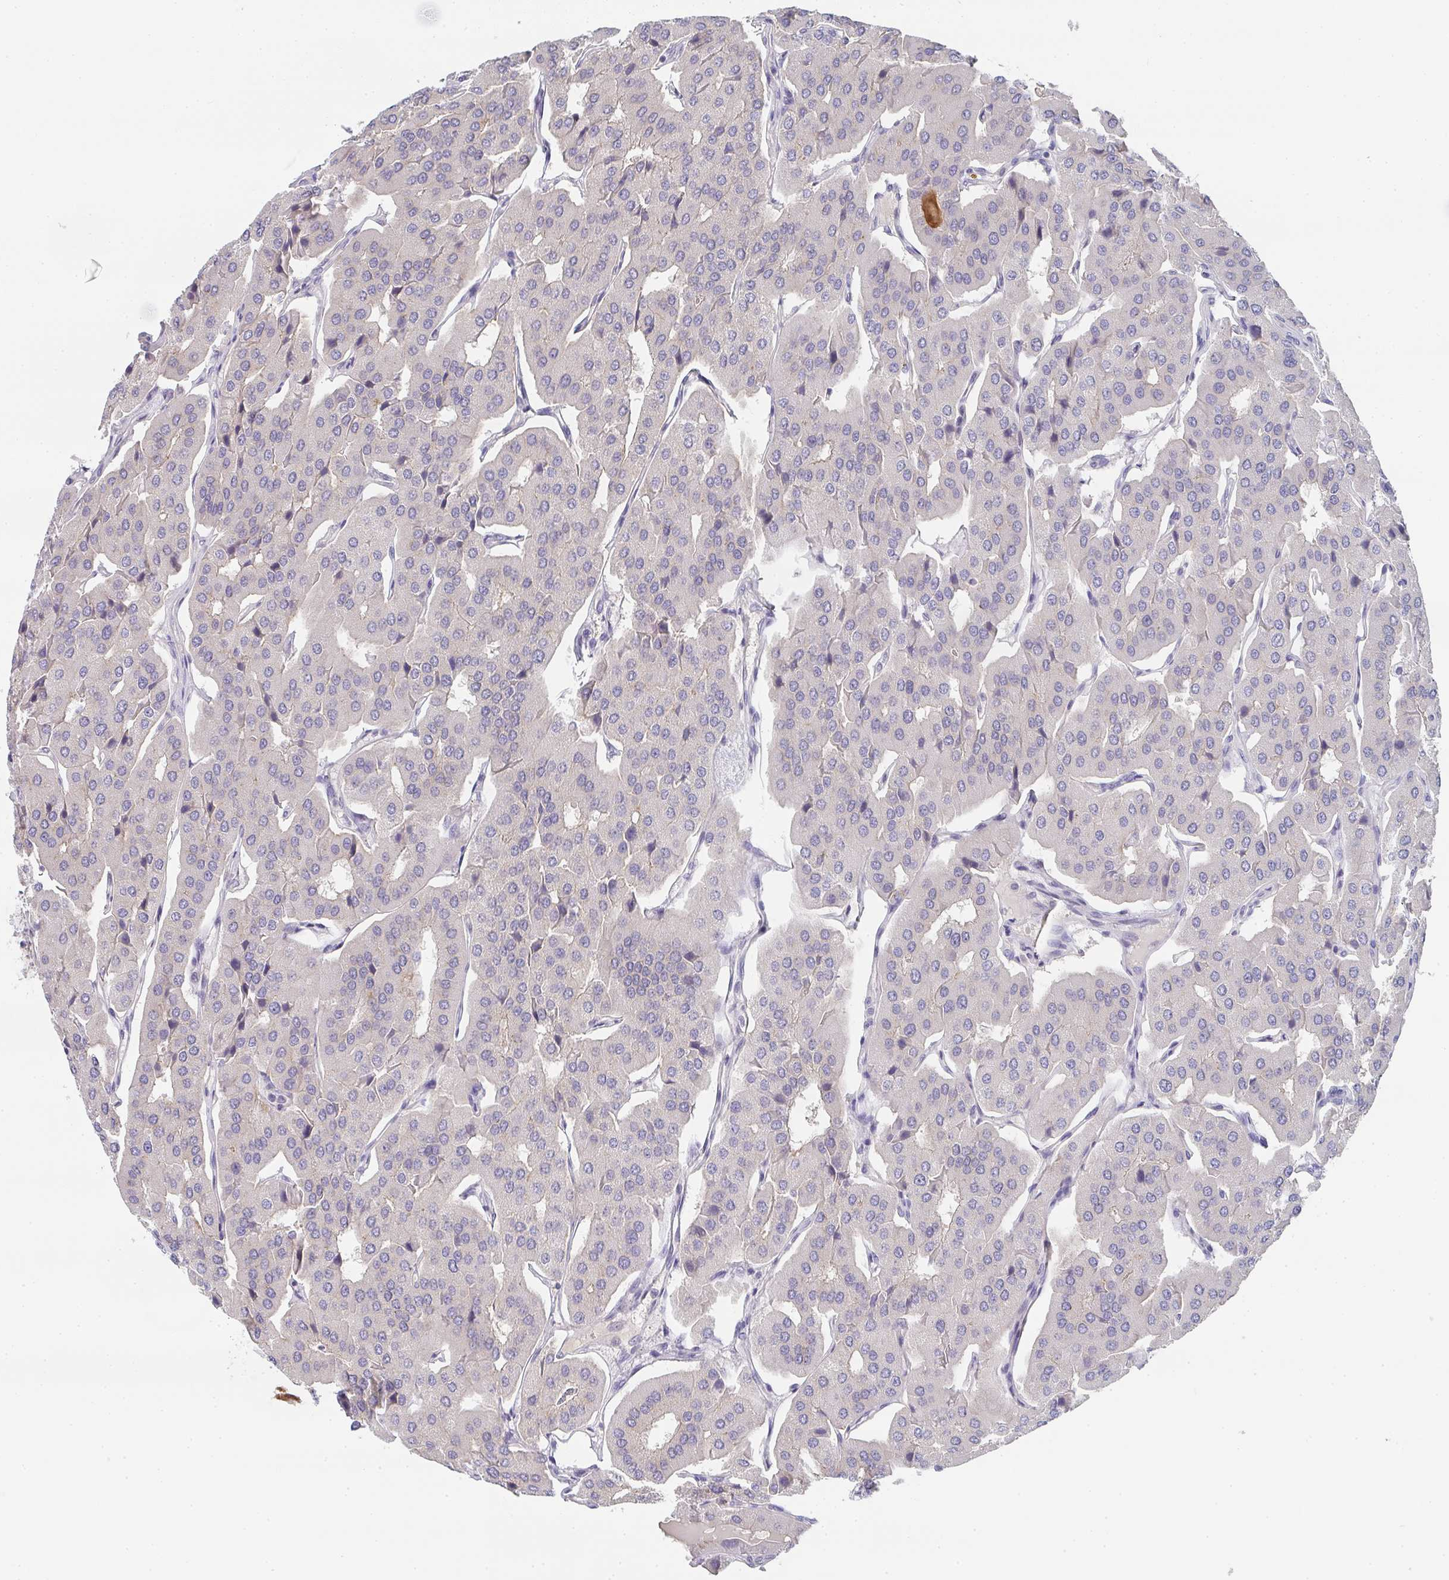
{"staining": {"intensity": "negative", "quantity": "none", "location": "none"}, "tissue": "parathyroid gland", "cell_type": "Glandular cells", "image_type": "normal", "snomed": [{"axis": "morphology", "description": "Normal tissue, NOS"}, {"axis": "morphology", "description": "Adenoma, NOS"}, {"axis": "topography", "description": "Parathyroid gland"}], "caption": "DAB (3,3'-diaminobenzidine) immunohistochemical staining of benign parathyroid gland demonstrates no significant expression in glandular cells.", "gene": "CHMP5", "patient": {"sex": "female", "age": 86}}